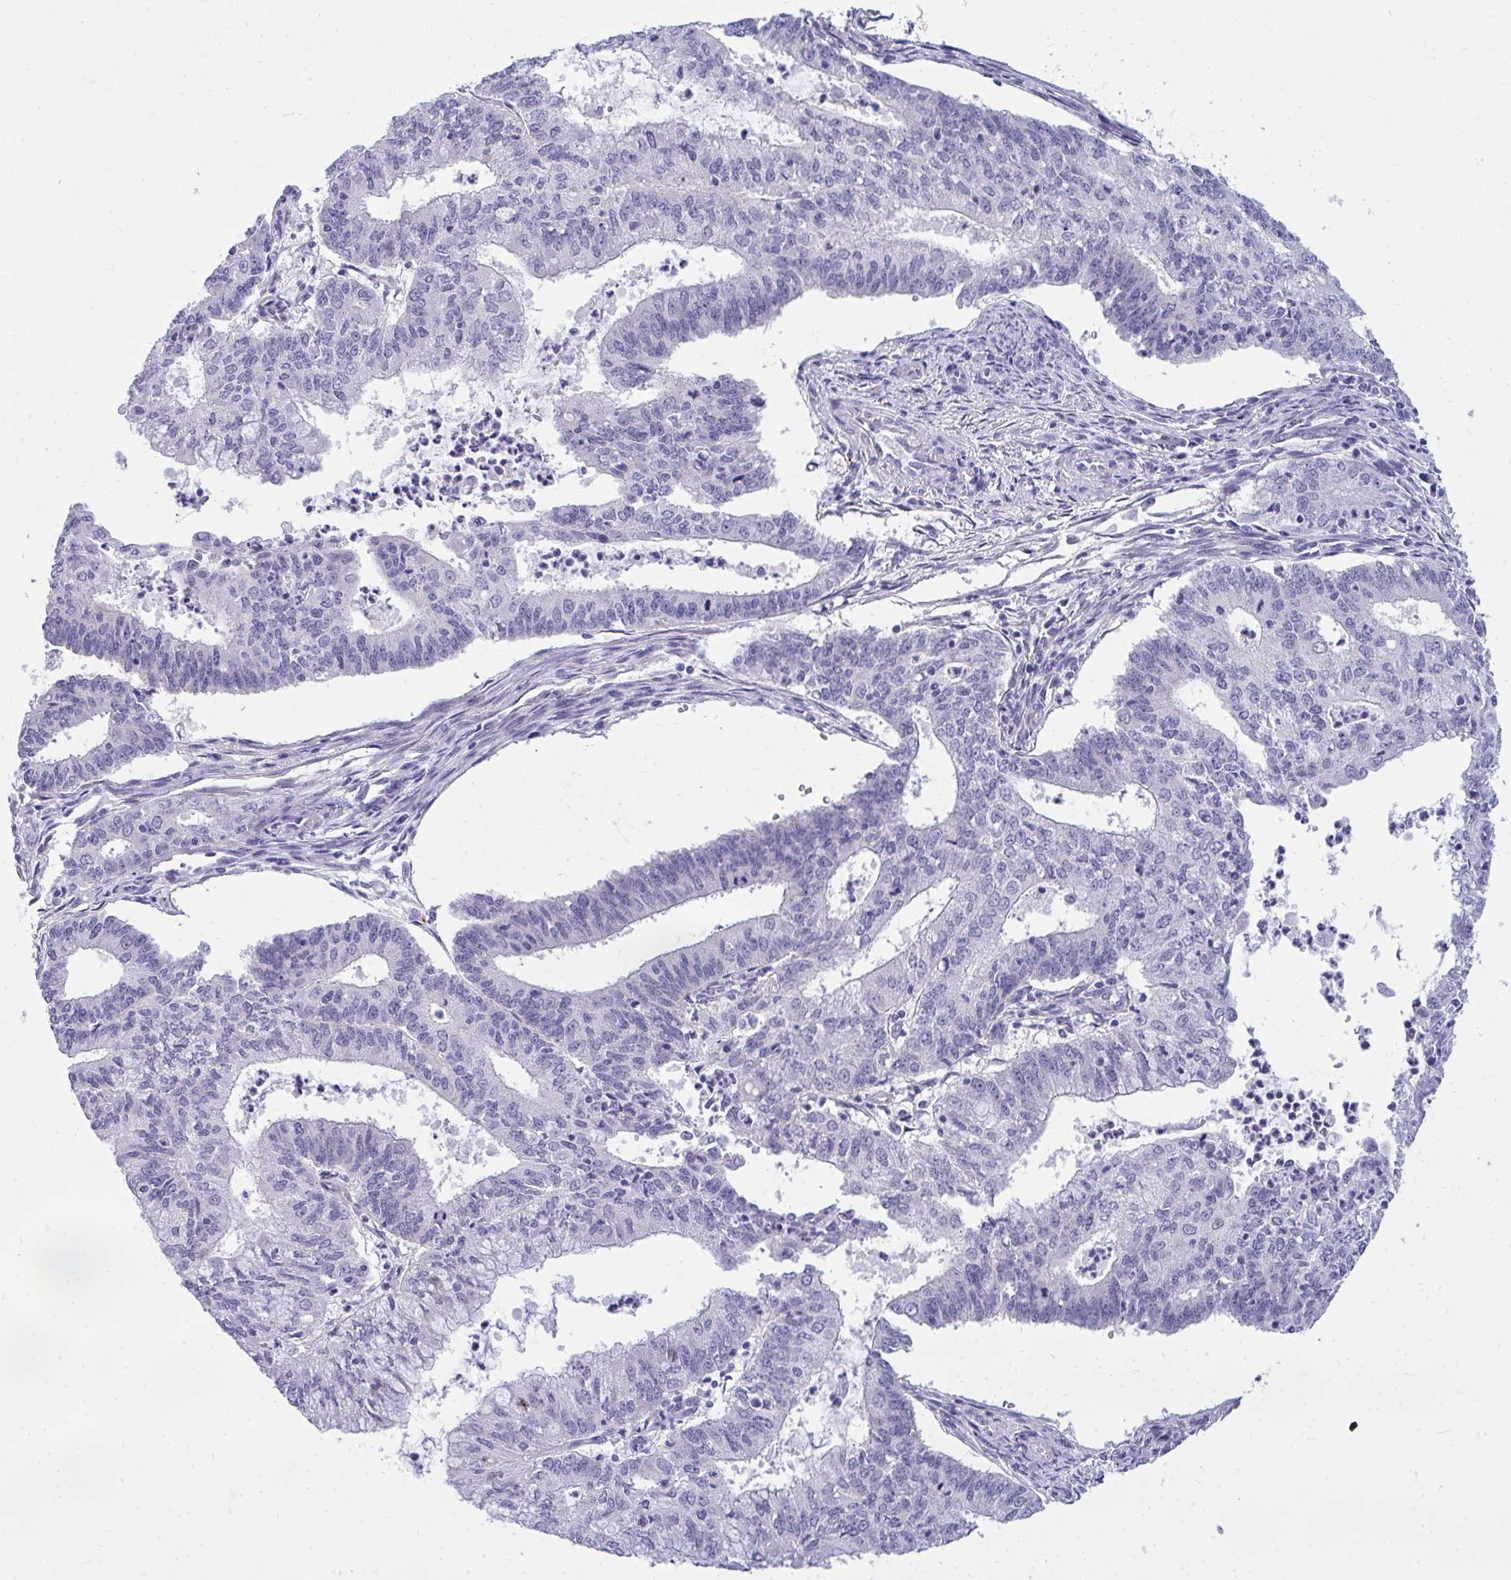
{"staining": {"intensity": "negative", "quantity": "none", "location": "none"}, "tissue": "endometrial cancer", "cell_type": "Tumor cells", "image_type": "cancer", "snomed": [{"axis": "morphology", "description": "Adenocarcinoma, NOS"}, {"axis": "topography", "description": "Endometrium"}], "caption": "High magnification brightfield microscopy of endometrial cancer (adenocarcinoma) stained with DAB (brown) and counterstained with hematoxylin (blue): tumor cells show no significant expression.", "gene": "TSBP1", "patient": {"sex": "female", "age": 61}}